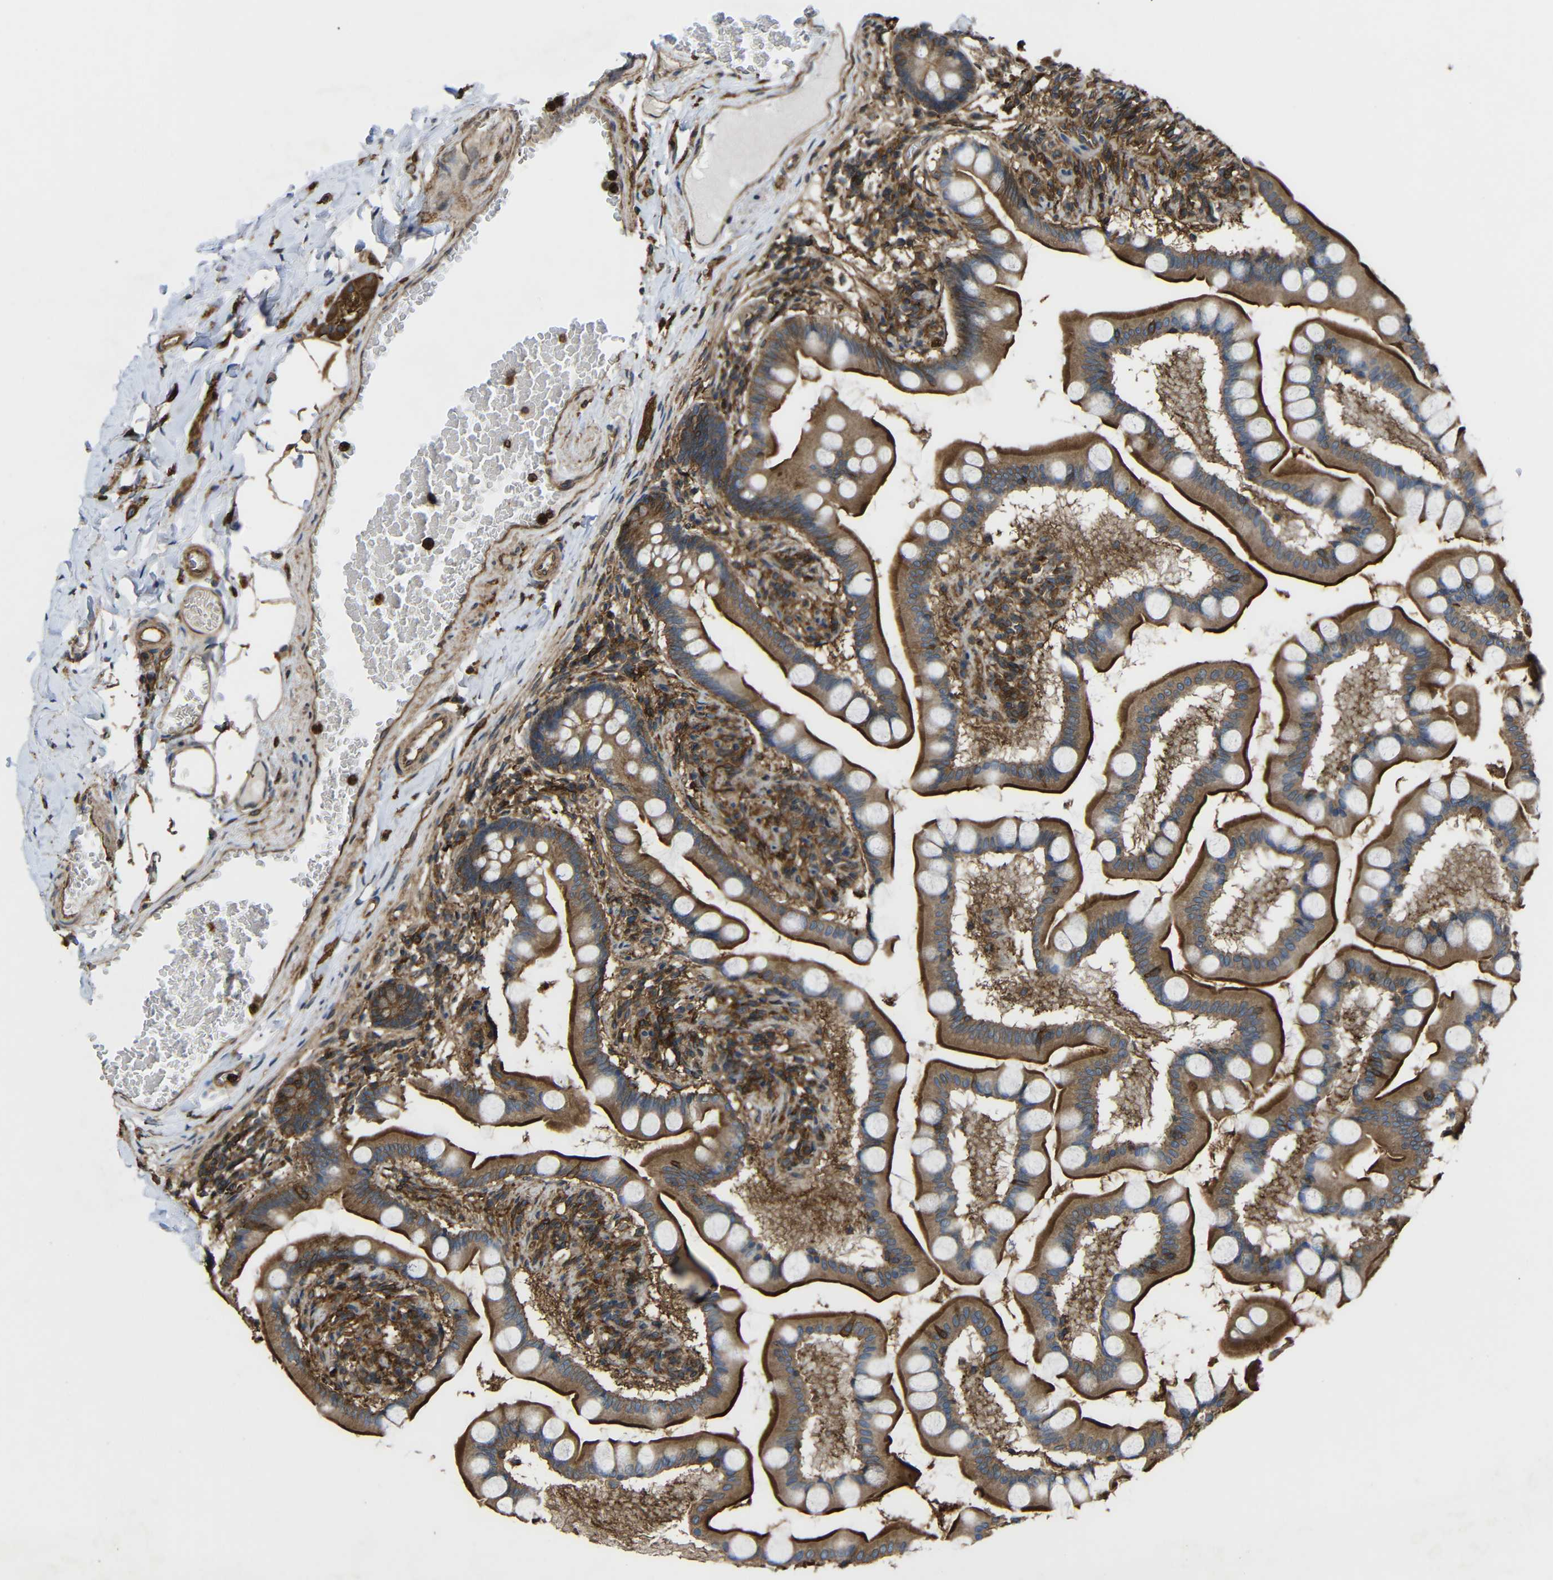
{"staining": {"intensity": "moderate", "quantity": ">75%", "location": "cytoplasmic/membranous"}, "tissue": "small intestine", "cell_type": "Glandular cells", "image_type": "normal", "snomed": [{"axis": "morphology", "description": "Normal tissue, NOS"}, {"axis": "topography", "description": "Small intestine"}], "caption": "Protein expression analysis of unremarkable small intestine displays moderate cytoplasmic/membranous expression in about >75% of glandular cells. Ihc stains the protein of interest in brown and the nuclei are stained blue.", "gene": "TREM2", "patient": {"sex": "male", "age": 41}}